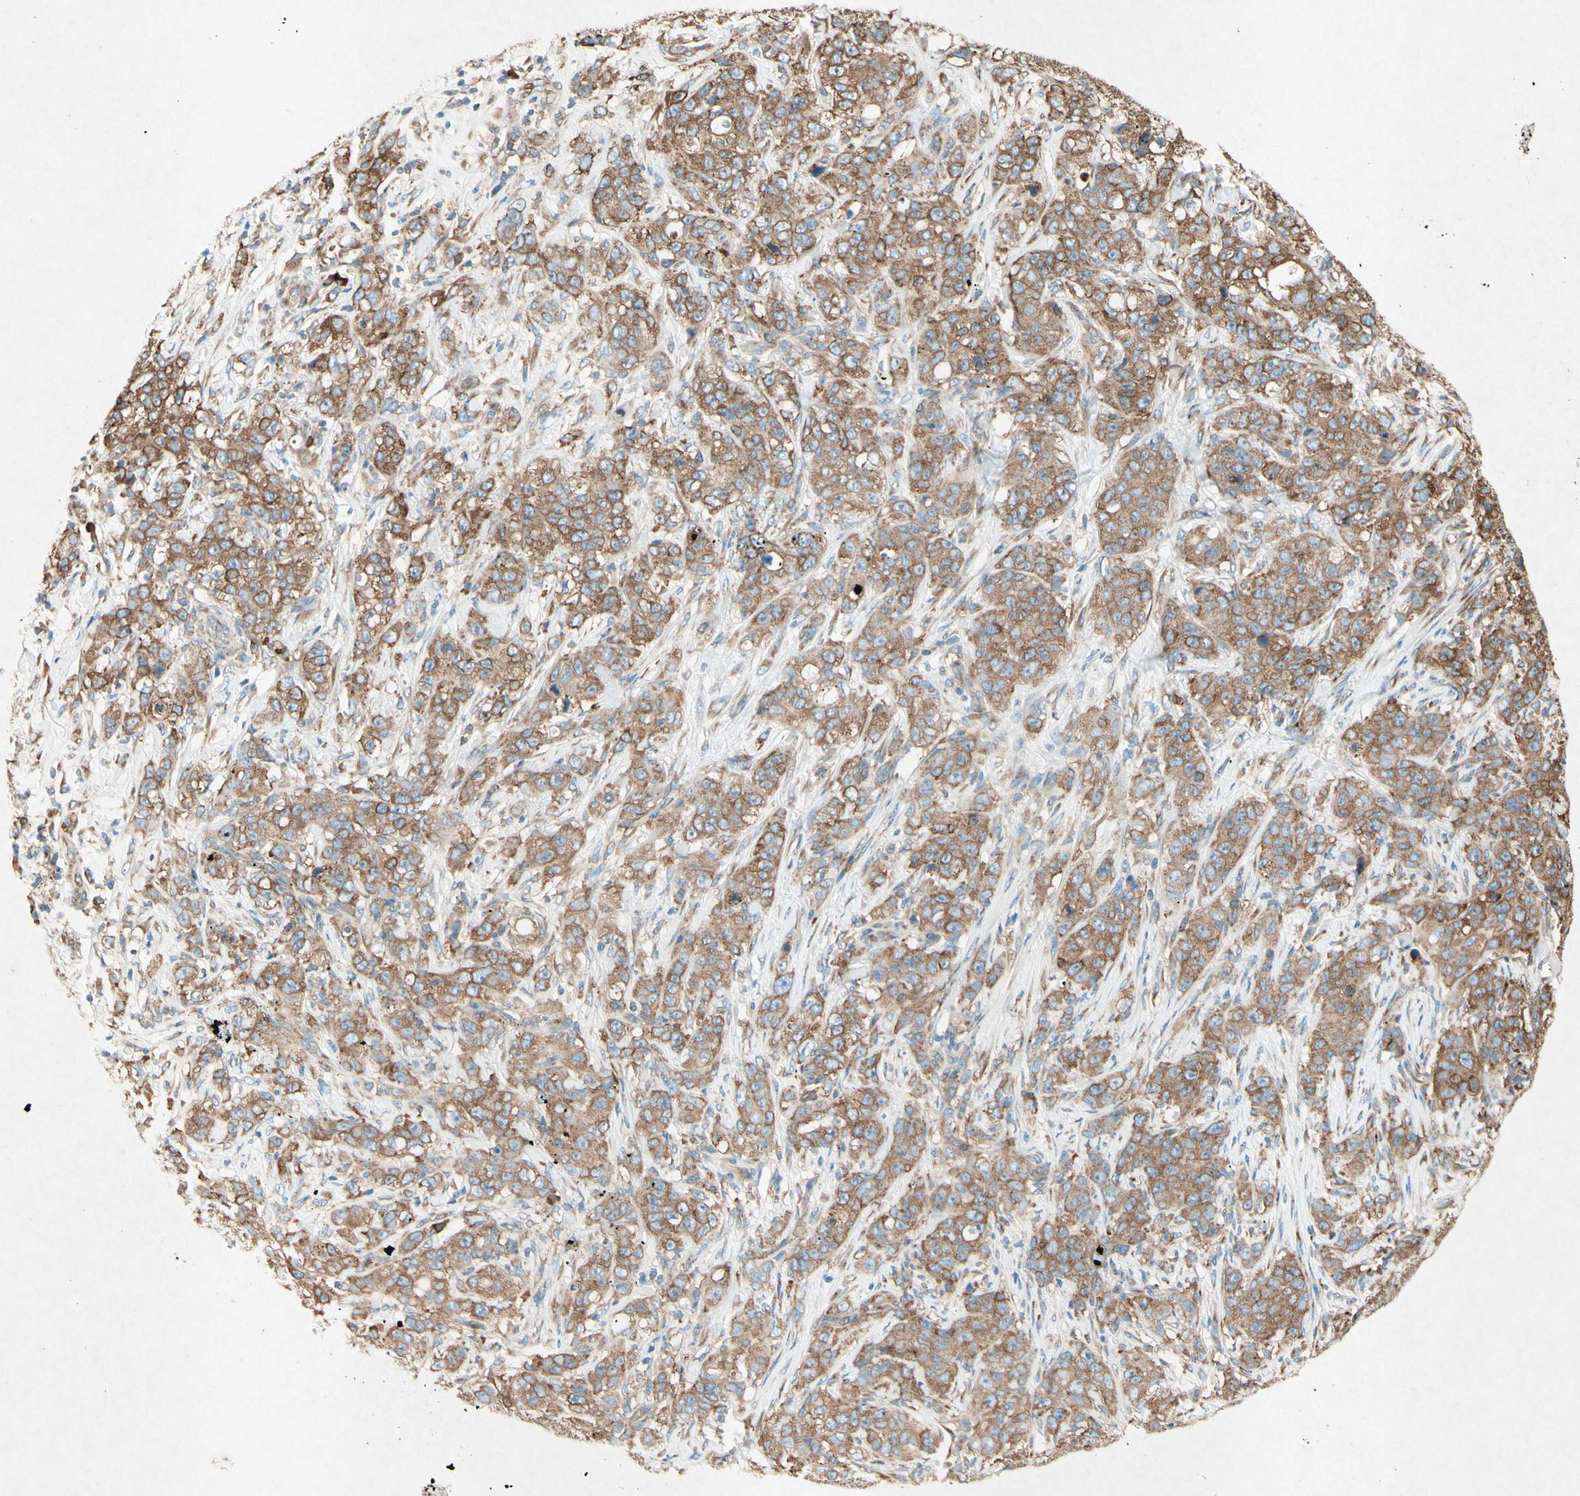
{"staining": {"intensity": "moderate", "quantity": ">75%", "location": "cytoplasmic/membranous"}, "tissue": "stomach cancer", "cell_type": "Tumor cells", "image_type": "cancer", "snomed": [{"axis": "morphology", "description": "Adenocarcinoma, NOS"}, {"axis": "topography", "description": "Stomach"}], "caption": "Stomach adenocarcinoma stained with a protein marker shows moderate staining in tumor cells.", "gene": "PABPC1", "patient": {"sex": "male", "age": 48}}